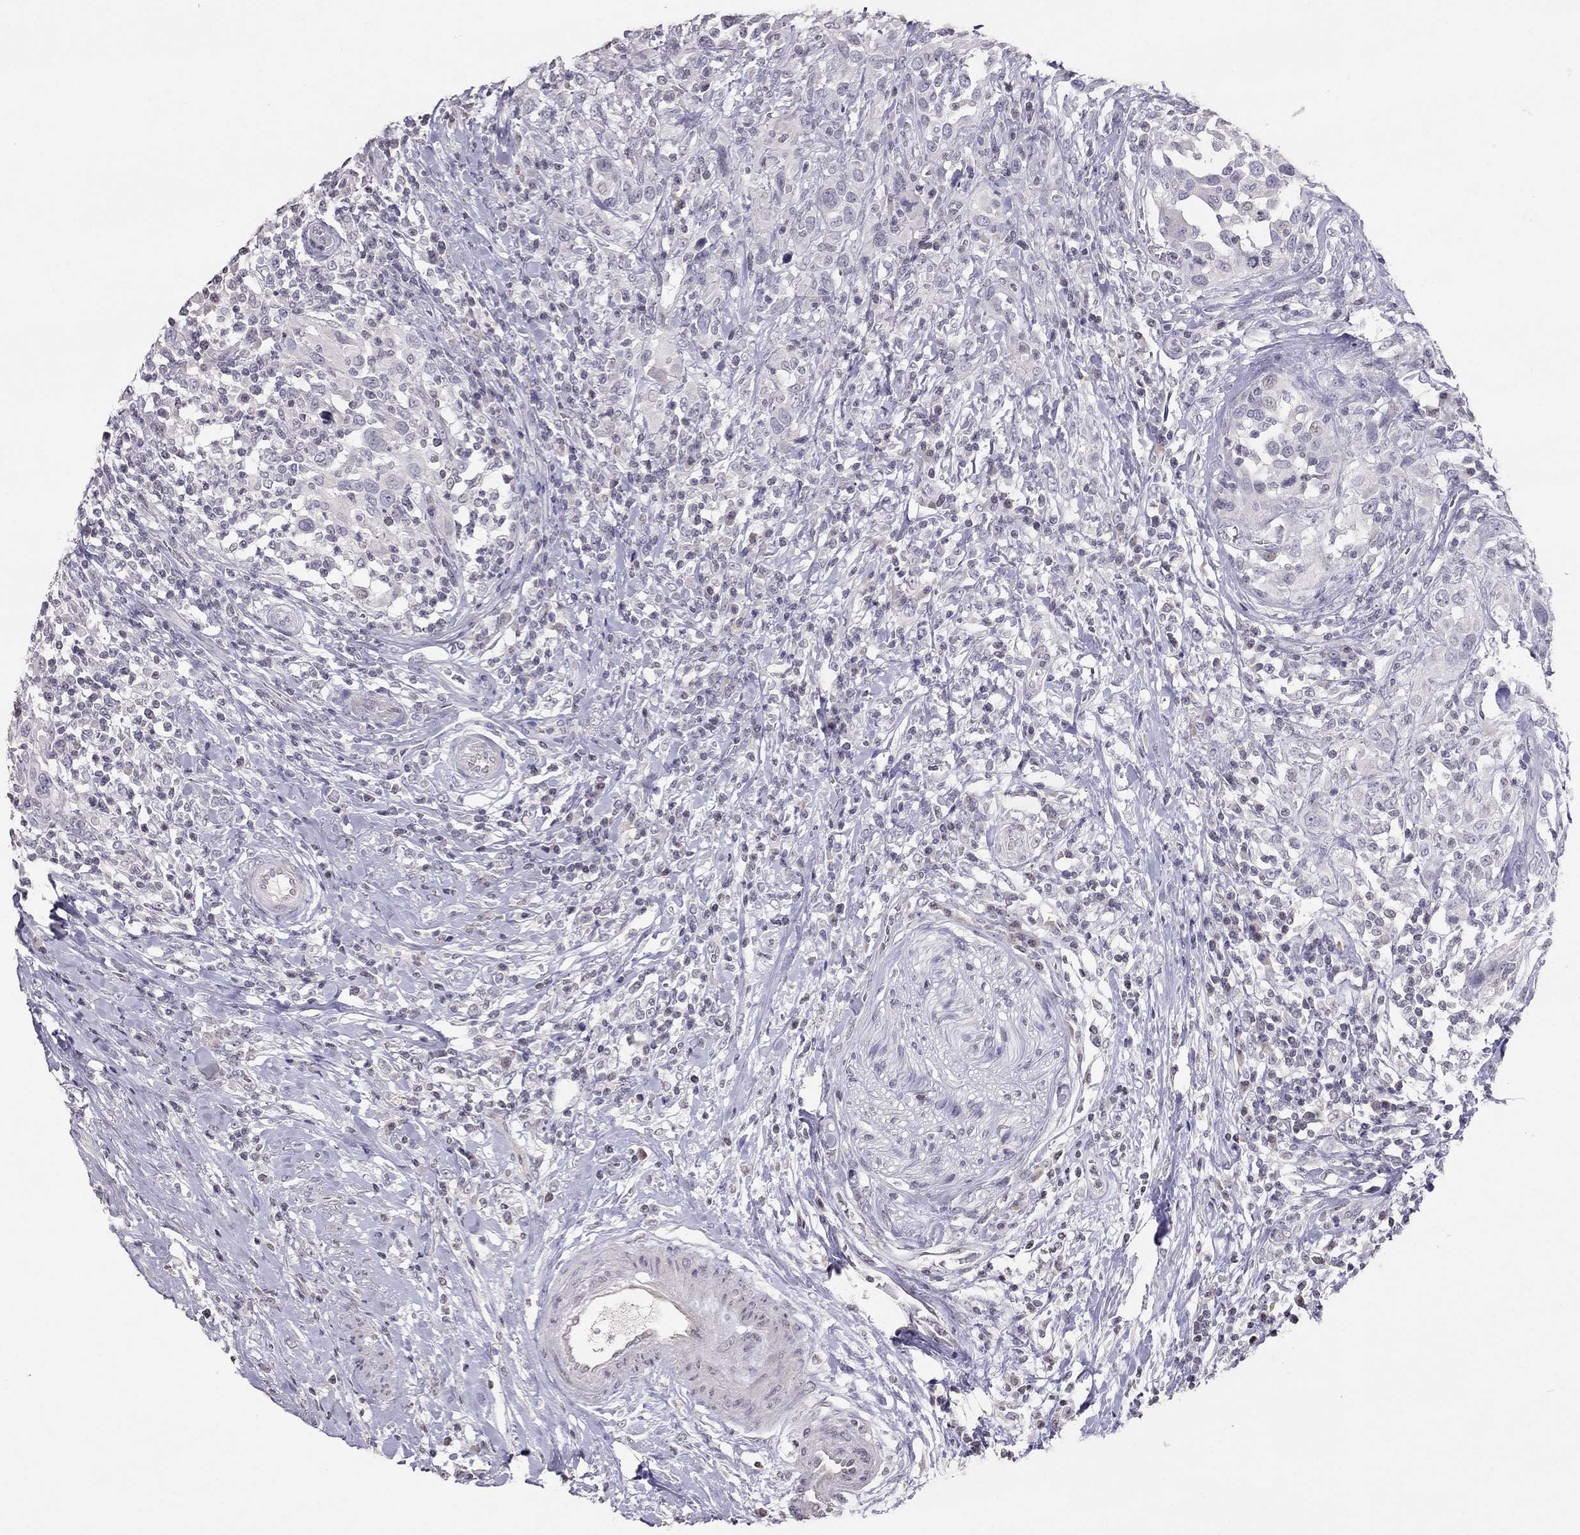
{"staining": {"intensity": "negative", "quantity": "none", "location": "none"}, "tissue": "urothelial cancer", "cell_type": "Tumor cells", "image_type": "cancer", "snomed": [{"axis": "morphology", "description": "Urothelial carcinoma, NOS"}, {"axis": "morphology", "description": "Urothelial carcinoma, High grade"}, {"axis": "topography", "description": "Urinary bladder"}], "caption": "The photomicrograph demonstrates no significant expression in tumor cells of urothelial cancer. The staining is performed using DAB (3,3'-diaminobenzidine) brown chromogen with nuclei counter-stained in using hematoxylin.", "gene": "TSHB", "patient": {"sex": "female", "age": 64}}